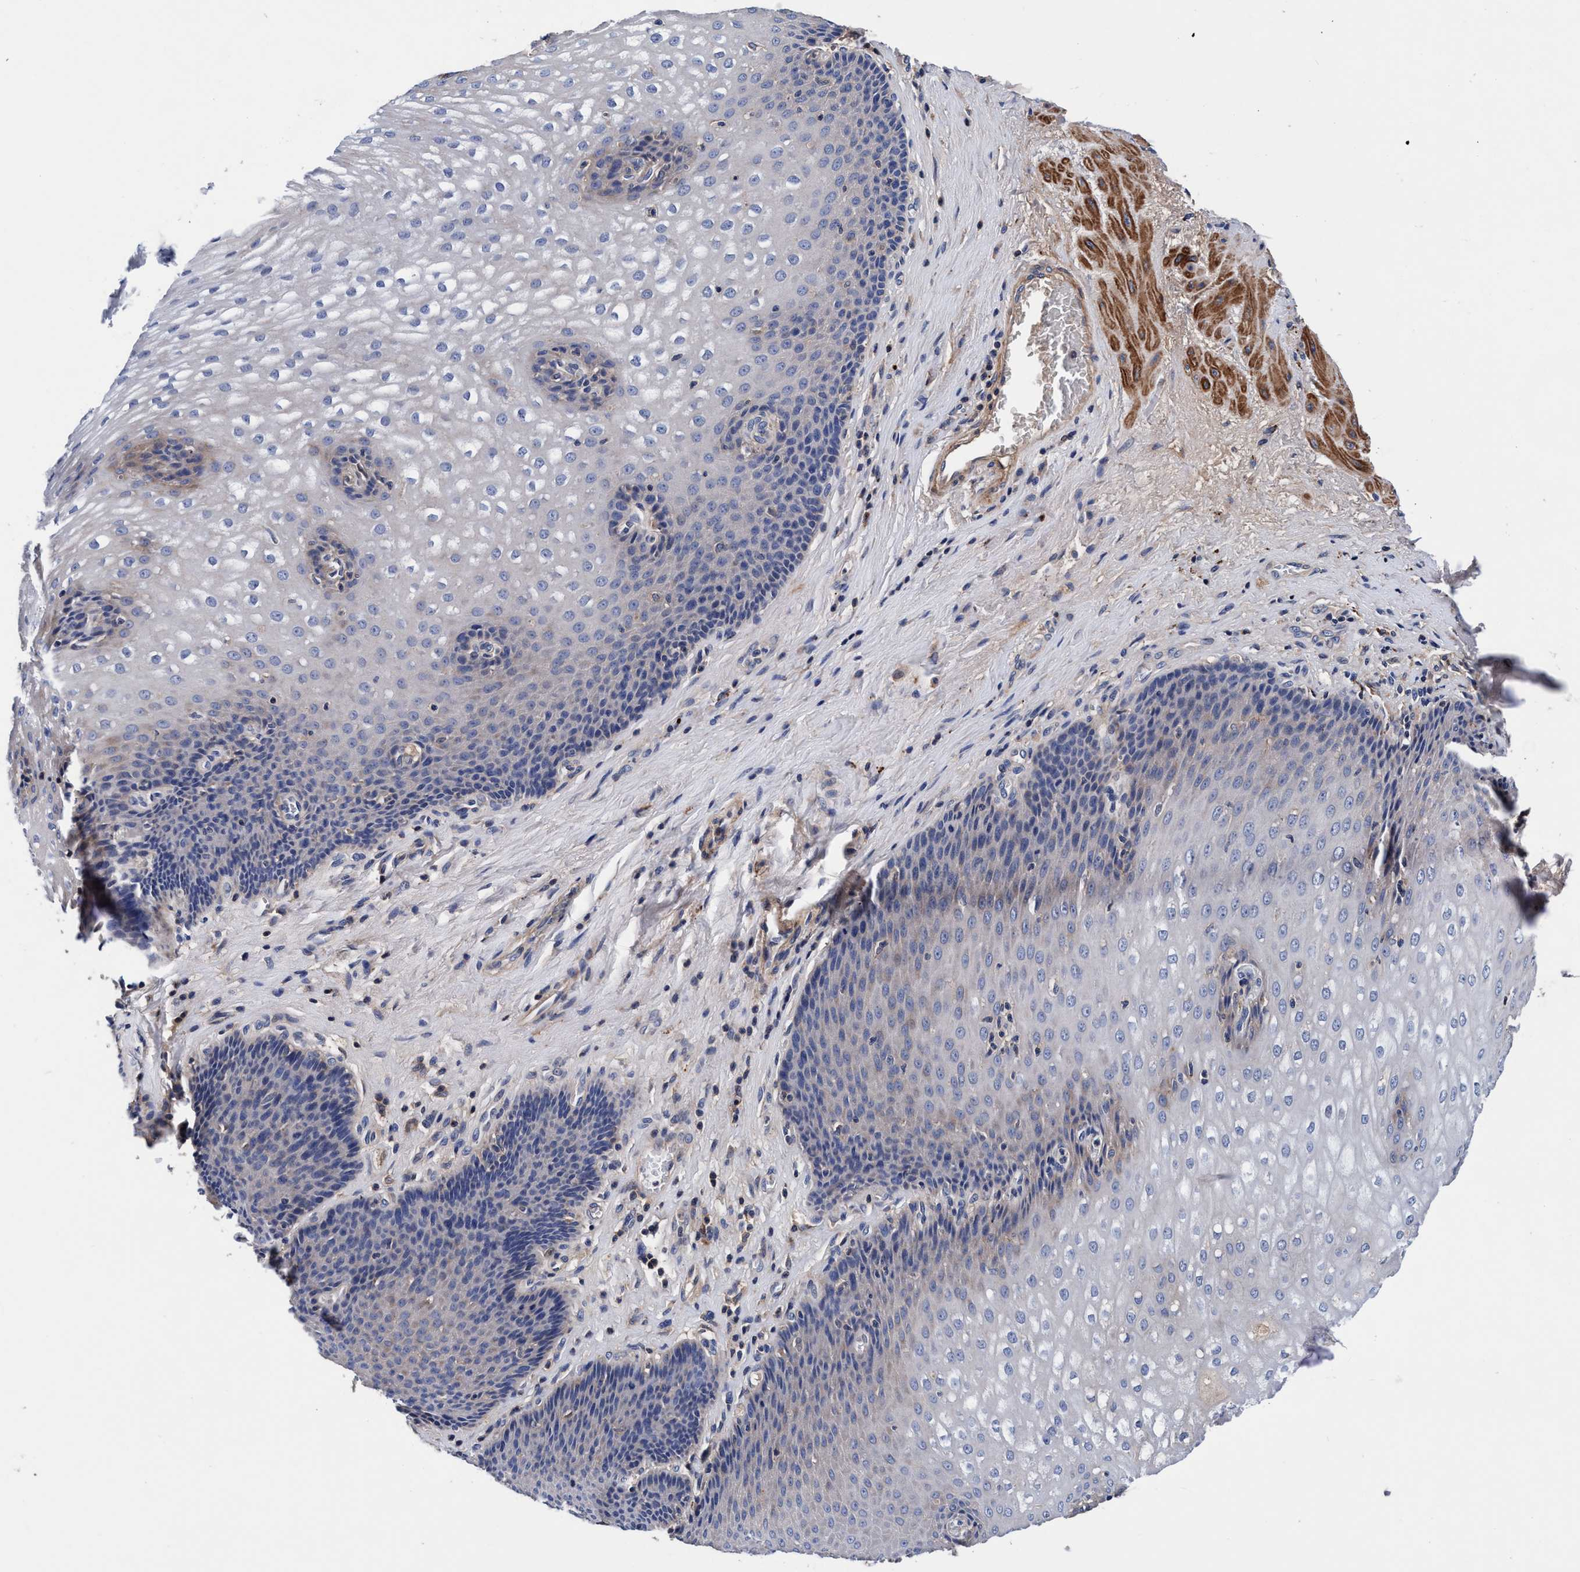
{"staining": {"intensity": "weak", "quantity": "<25%", "location": "cytoplasmic/membranous"}, "tissue": "esophagus", "cell_type": "Squamous epithelial cells", "image_type": "normal", "snomed": [{"axis": "morphology", "description": "Normal tissue, NOS"}, {"axis": "topography", "description": "Esophagus"}], "caption": "This is a photomicrograph of immunohistochemistry (IHC) staining of normal esophagus, which shows no positivity in squamous epithelial cells. (DAB IHC, high magnification).", "gene": "RNF208", "patient": {"sex": "male", "age": 48}}